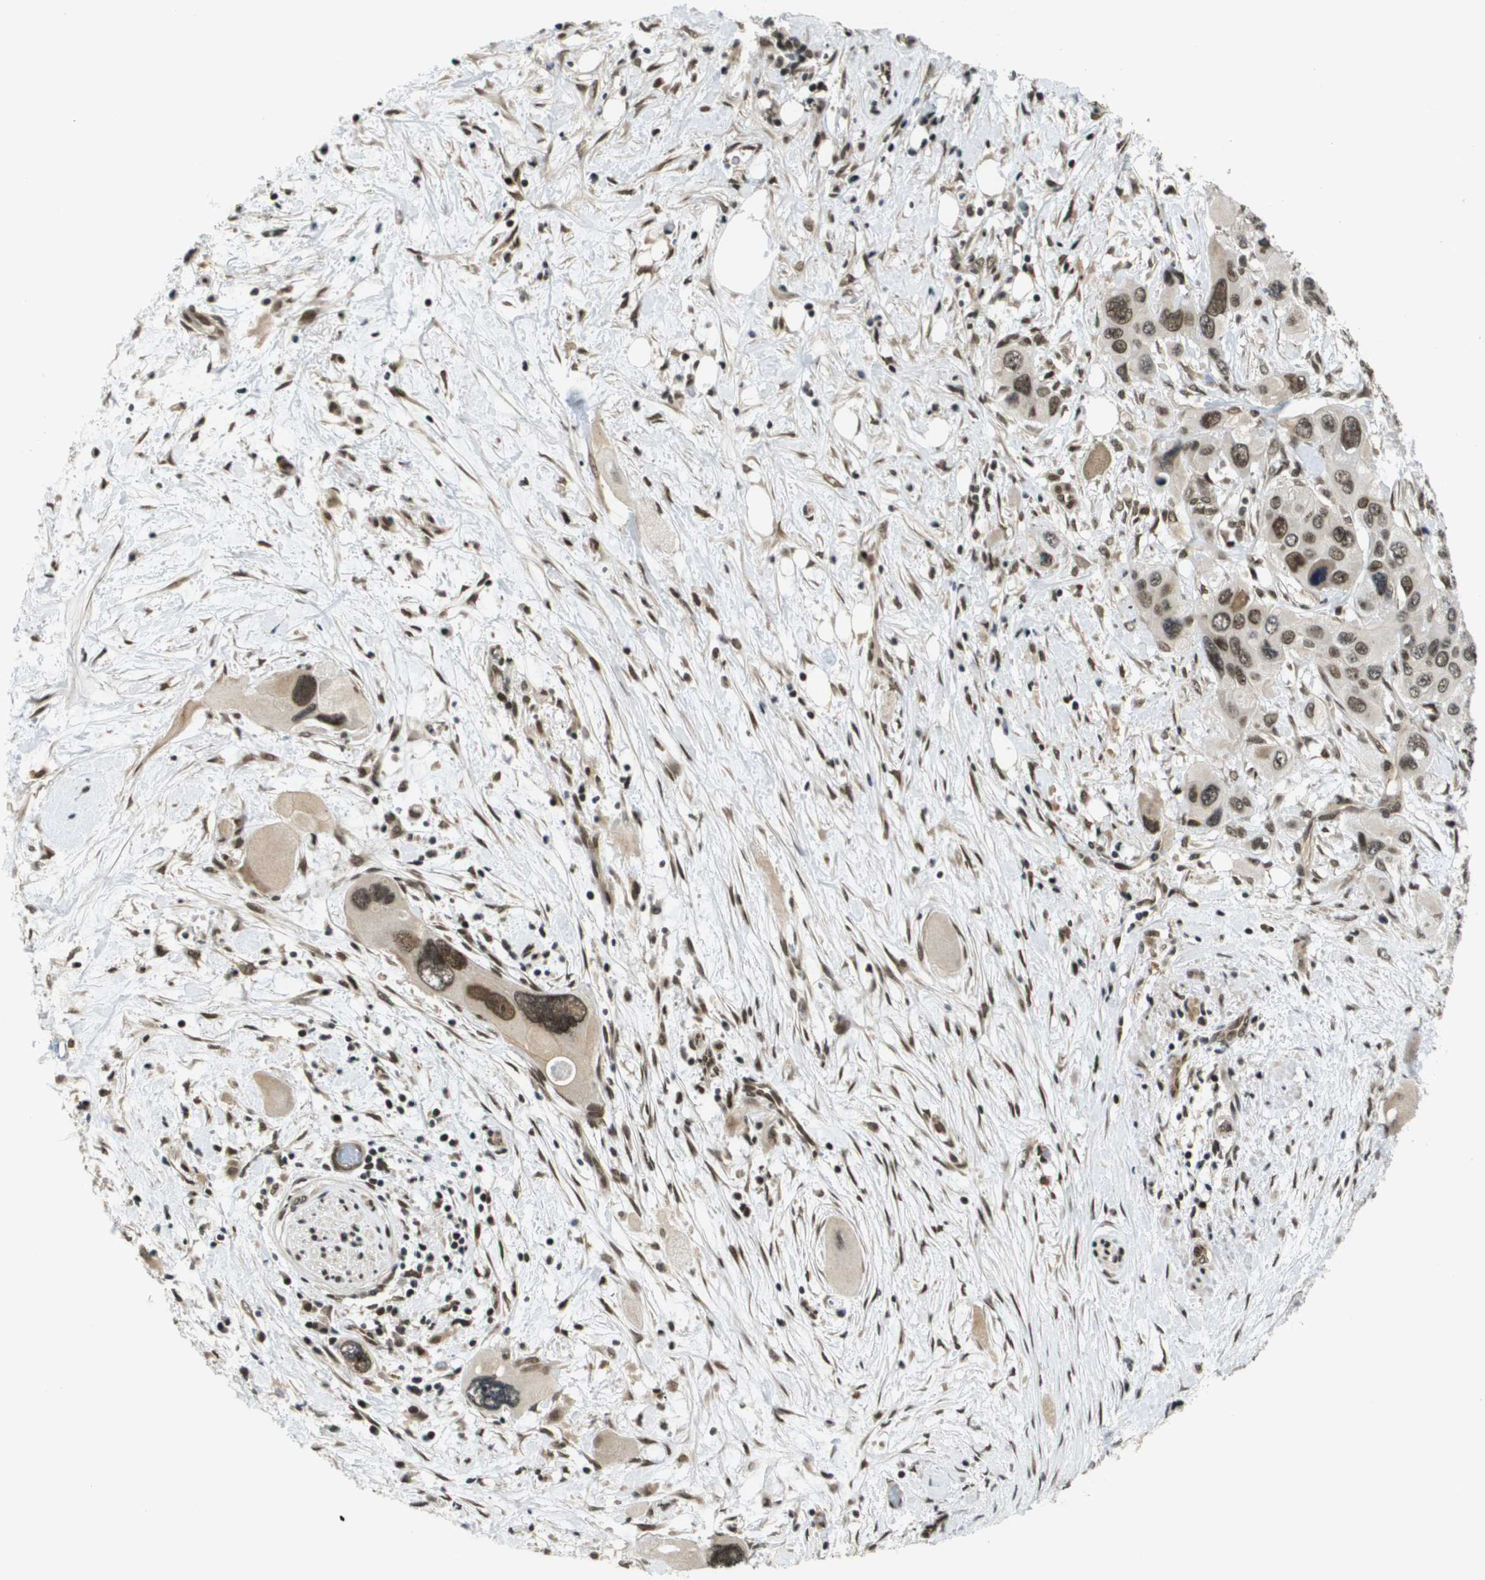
{"staining": {"intensity": "moderate", "quantity": ">75%", "location": "nuclear"}, "tissue": "pancreatic cancer", "cell_type": "Tumor cells", "image_type": "cancer", "snomed": [{"axis": "morphology", "description": "Adenocarcinoma, NOS"}, {"axis": "topography", "description": "Pancreas"}], "caption": "An immunohistochemistry micrograph of neoplastic tissue is shown. Protein staining in brown highlights moderate nuclear positivity in adenocarcinoma (pancreatic) within tumor cells.", "gene": "RECQL4", "patient": {"sex": "male", "age": 73}}